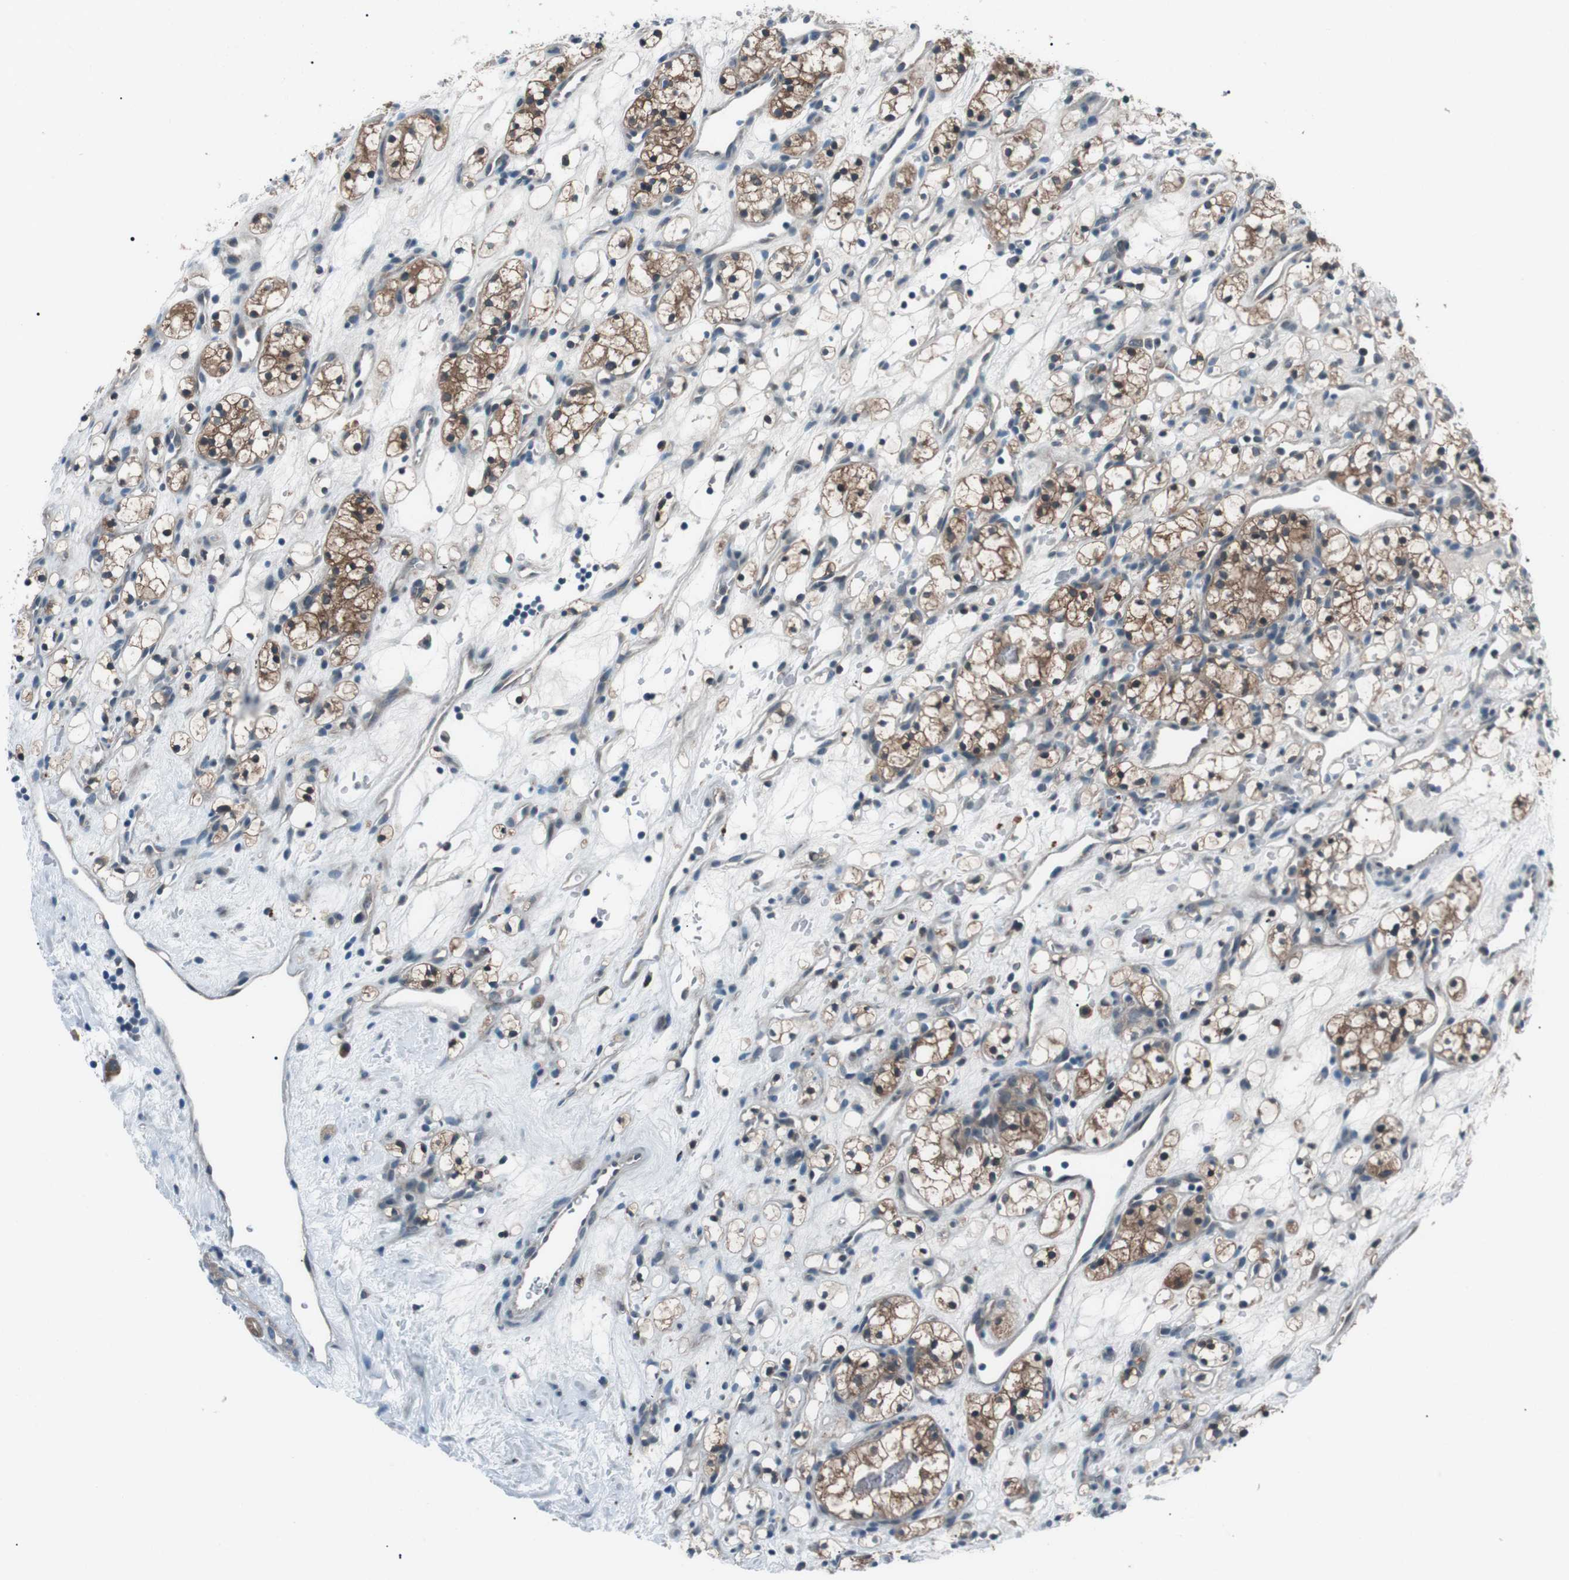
{"staining": {"intensity": "moderate", "quantity": "25%-75%", "location": "cytoplasmic/membranous"}, "tissue": "renal cancer", "cell_type": "Tumor cells", "image_type": "cancer", "snomed": [{"axis": "morphology", "description": "Adenocarcinoma, NOS"}, {"axis": "topography", "description": "Kidney"}], "caption": "Protein expression analysis of renal cancer shows moderate cytoplasmic/membranous expression in about 25%-75% of tumor cells. The staining was performed using DAB (3,3'-diaminobenzidine), with brown indicating positive protein expression. Nuclei are stained blue with hematoxylin.", "gene": "LRIG2", "patient": {"sex": "female", "age": 60}}